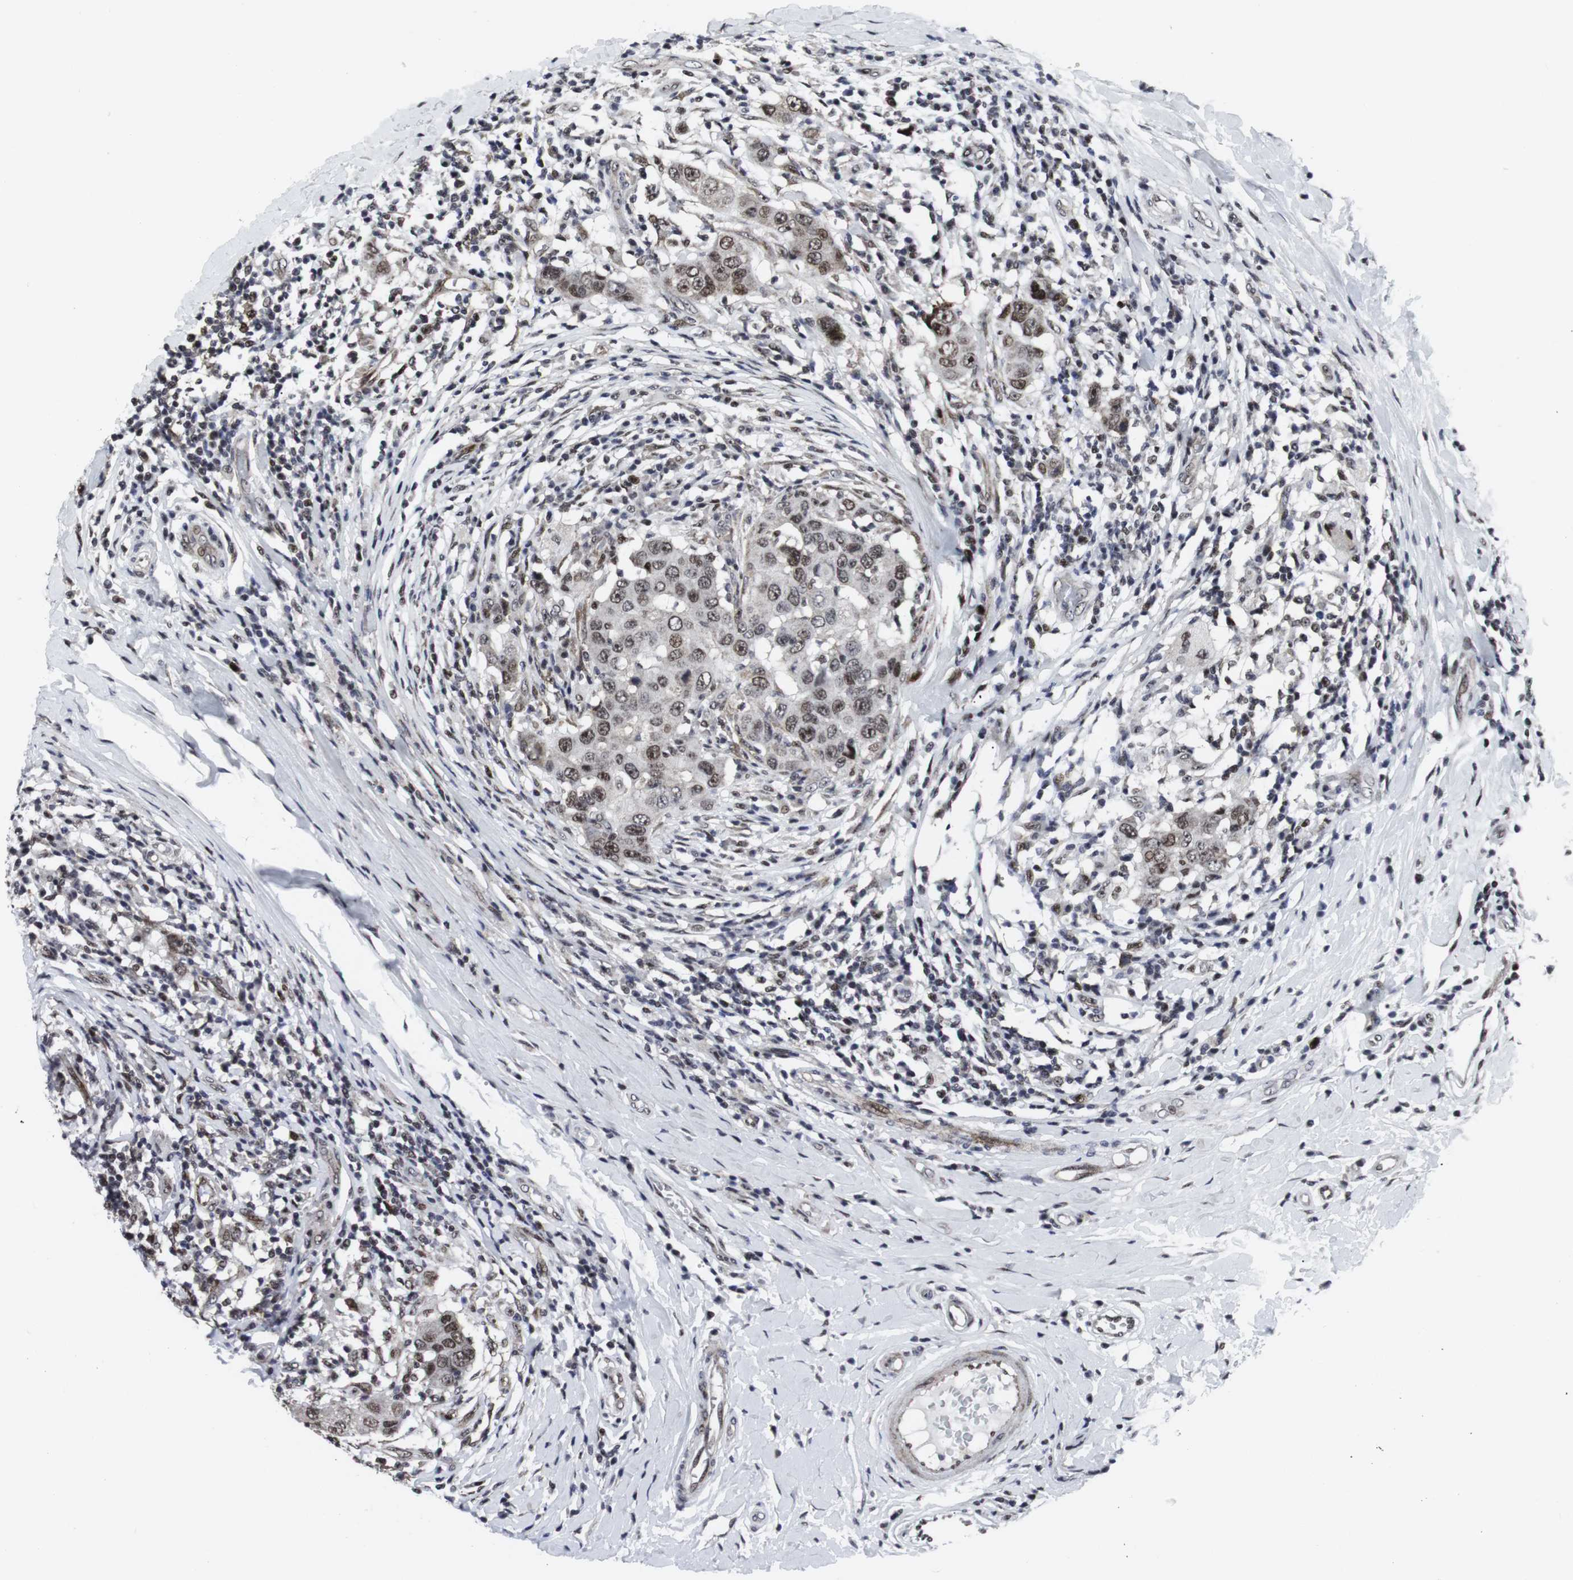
{"staining": {"intensity": "moderate", "quantity": ">75%", "location": "nuclear"}, "tissue": "breast cancer", "cell_type": "Tumor cells", "image_type": "cancer", "snomed": [{"axis": "morphology", "description": "Duct carcinoma"}, {"axis": "topography", "description": "Breast"}], "caption": "IHC (DAB) staining of human breast invasive ductal carcinoma exhibits moderate nuclear protein positivity in about >75% of tumor cells.", "gene": "MLH1", "patient": {"sex": "female", "age": 27}}